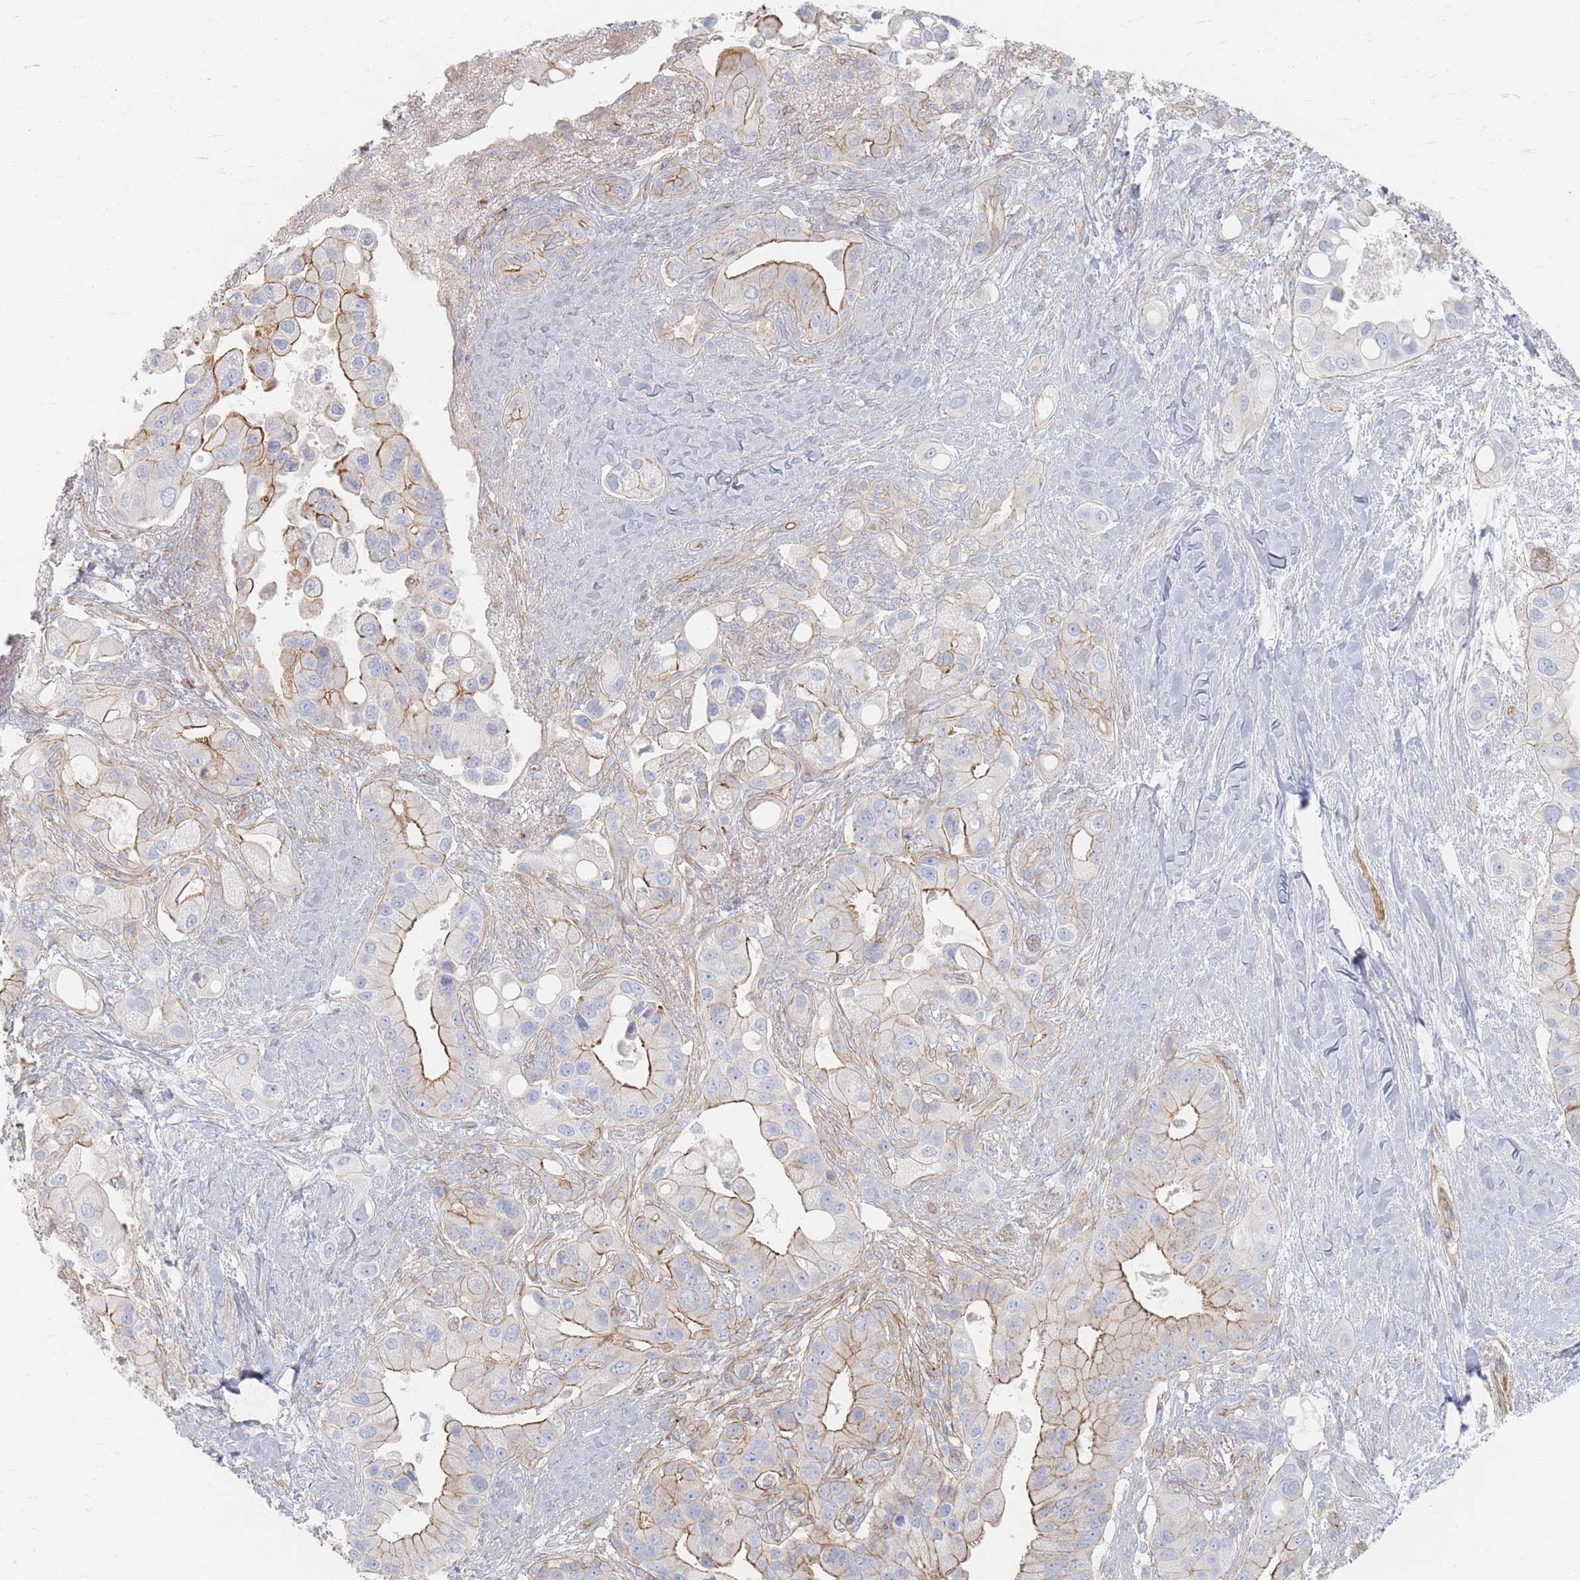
{"staining": {"intensity": "moderate", "quantity": "25%-75%", "location": "cytoplasmic/membranous"}, "tissue": "pancreatic cancer", "cell_type": "Tumor cells", "image_type": "cancer", "snomed": [{"axis": "morphology", "description": "Adenocarcinoma, NOS"}, {"axis": "topography", "description": "Pancreas"}], "caption": "Immunohistochemical staining of human pancreatic adenocarcinoma reveals medium levels of moderate cytoplasmic/membranous staining in approximately 25%-75% of tumor cells. (DAB (3,3'-diaminobenzidine) = brown stain, brightfield microscopy at high magnification).", "gene": "GNB1", "patient": {"sex": "male", "age": 57}}